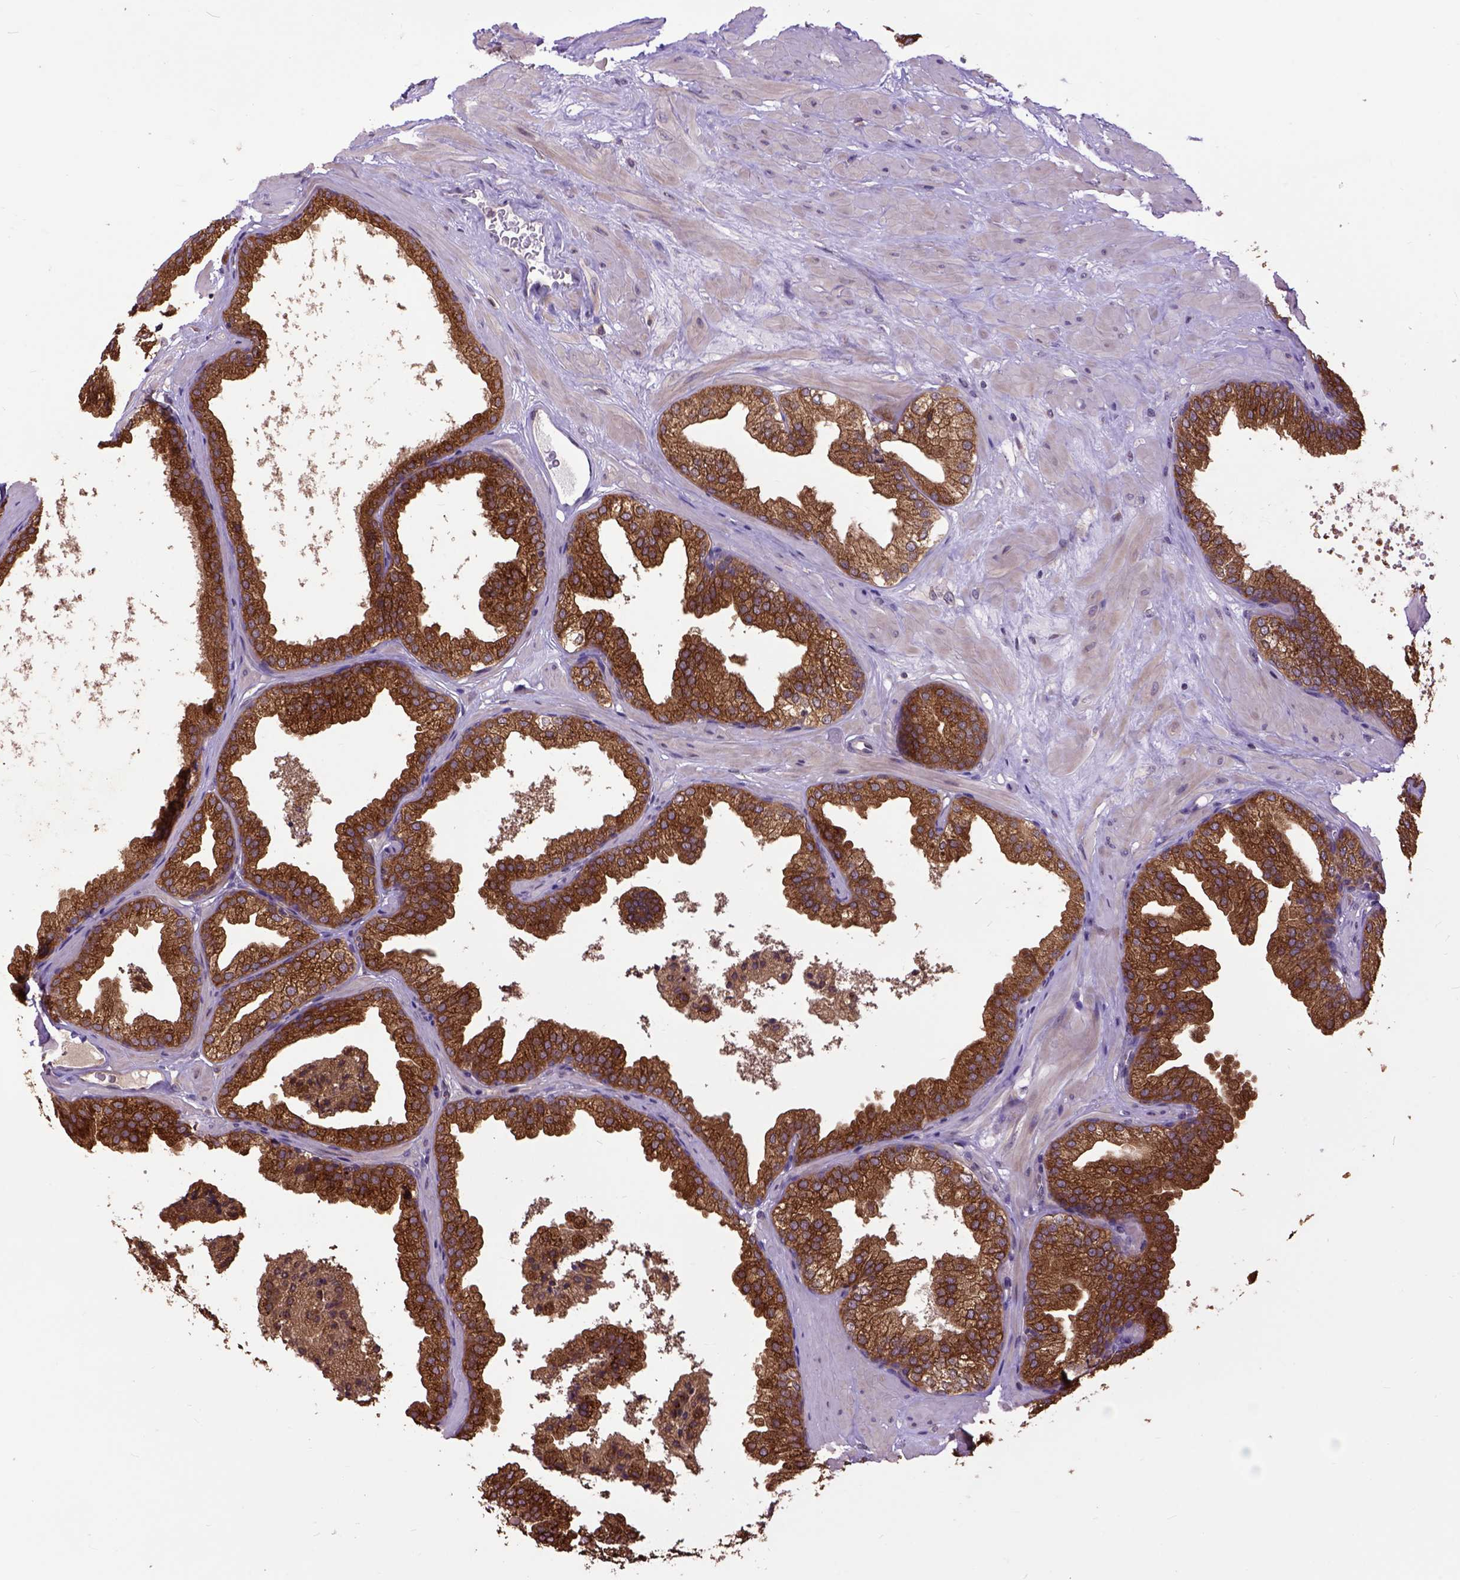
{"staining": {"intensity": "strong", "quantity": ">75%", "location": "cytoplasmic/membranous"}, "tissue": "prostate", "cell_type": "Glandular cells", "image_type": "normal", "snomed": [{"axis": "morphology", "description": "Normal tissue, NOS"}, {"axis": "topography", "description": "Prostate"}], "caption": "IHC photomicrograph of unremarkable prostate: prostate stained using immunohistochemistry (IHC) exhibits high levels of strong protein expression localized specifically in the cytoplasmic/membranous of glandular cells, appearing as a cytoplasmic/membranous brown color.", "gene": "ARL1", "patient": {"sex": "male", "age": 37}}